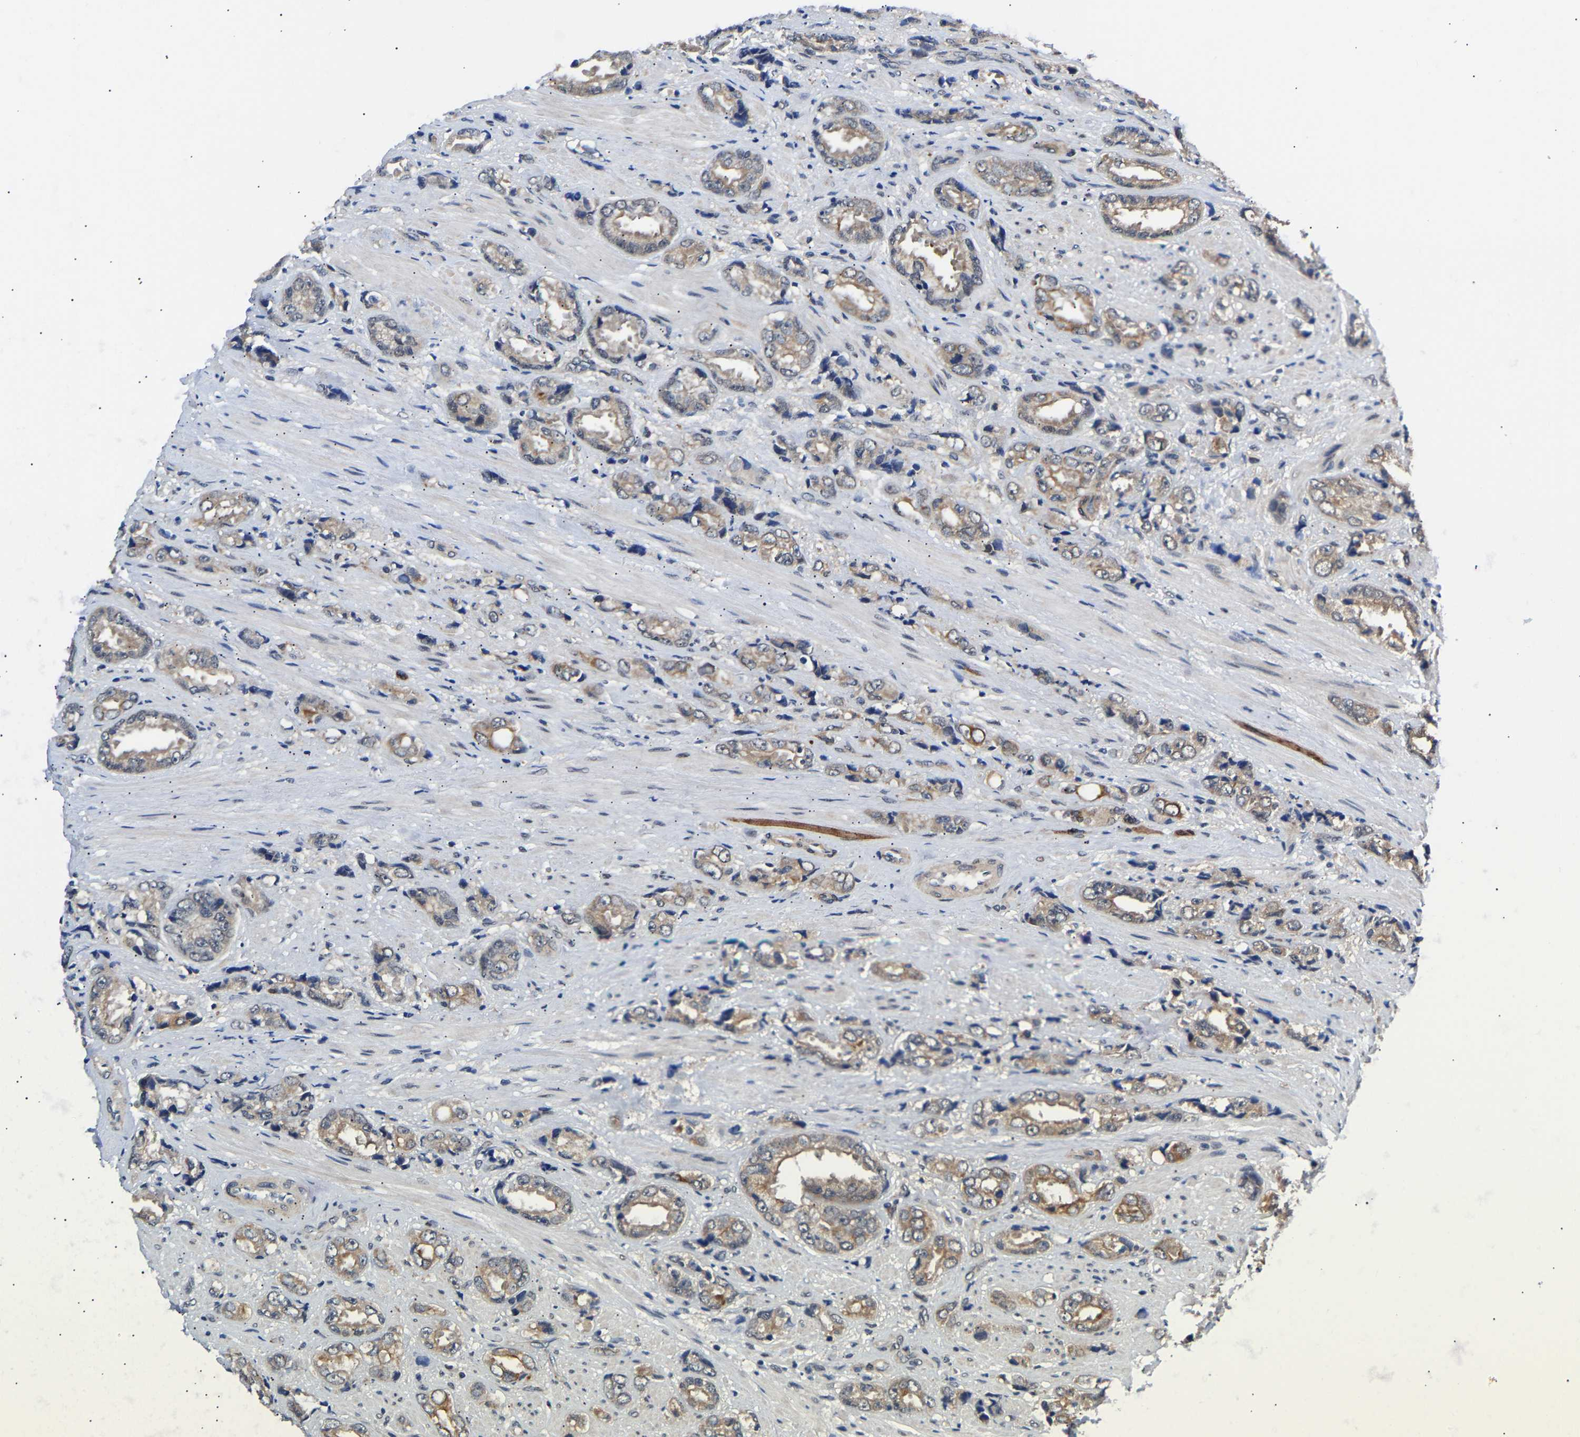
{"staining": {"intensity": "weak", "quantity": "25%-75%", "location": "cytoplasmic/membranous"}, "tissue": "prostate cancer", "cell_type": "Tumor cells", "image_type": "cancer", "snomed": [{"axis": "morphology", "description": "Adenocarcinoma, High grade"}, {"axis": "topography", "description": "Prostate"}], "caption": "IHC histopathology image of human prostate high-grade adenocarcinoma stained for a protein (brown), which exhibits low levels of weak cytoplasmic/membranous expression in about 25%-75% of tumor cells.", "gene": "METTL16", "patient": {"sex": "male", "age": 61}}